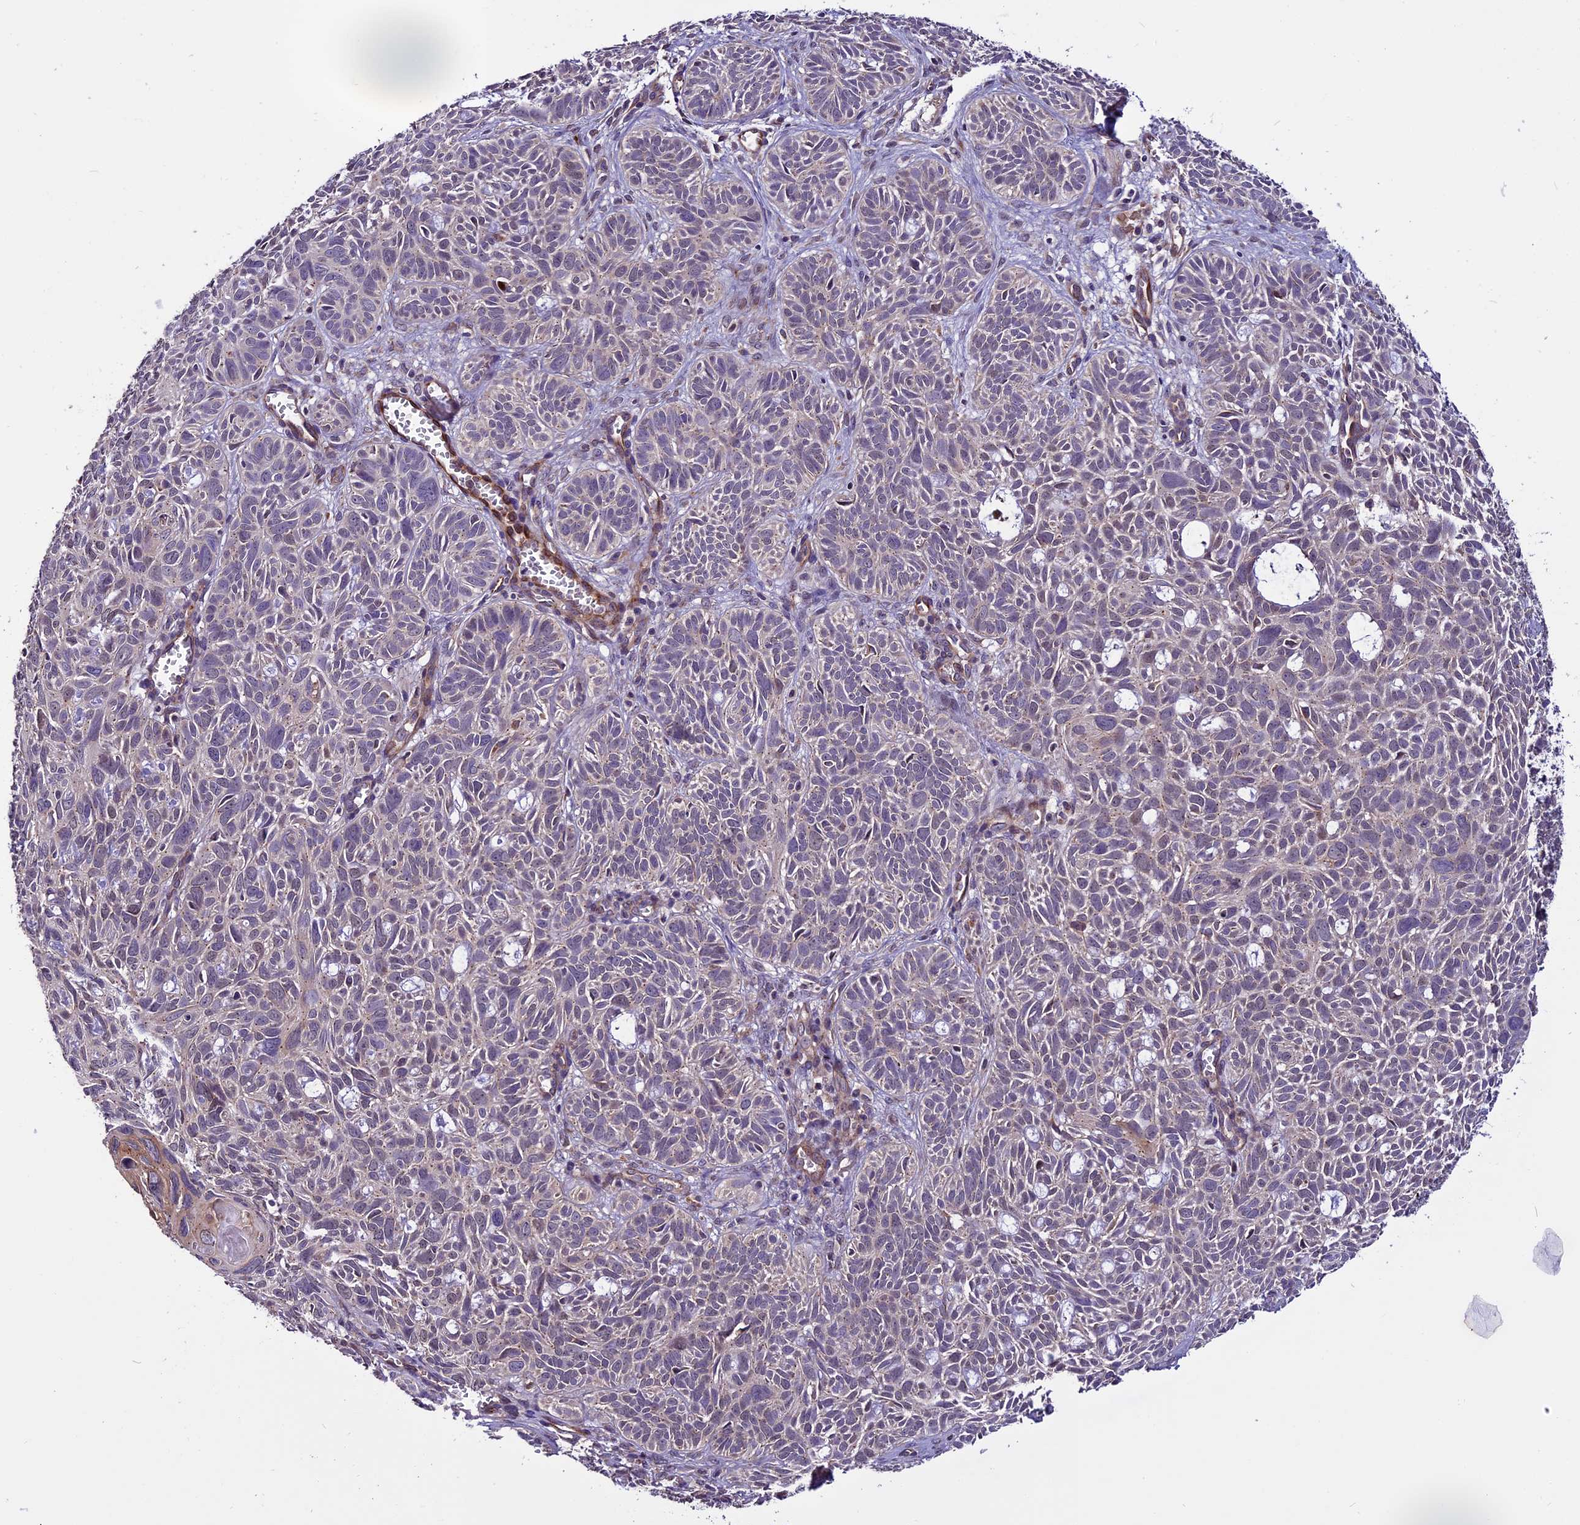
{"staining": {"intensity": "negative", "quantity": "none", "location": "none"}, "tissue": "skin cancer", "cell_type": "Tumor cells", "image_type": "cancer", "snomed": [{"axis": "morphology", "description": "Basal cell carcinoma"}, {"axis": "topography", "description": "Skin"}], "caption": "Tumor cells show no significant protein expression in skin cancer. (DAB (3,3'-diaminobenzidine) immunohistochemistry visualized using brightfield microscopy, high magnification).", "gene": "RINL", "patient": {"sex": "male", "age": 69}}